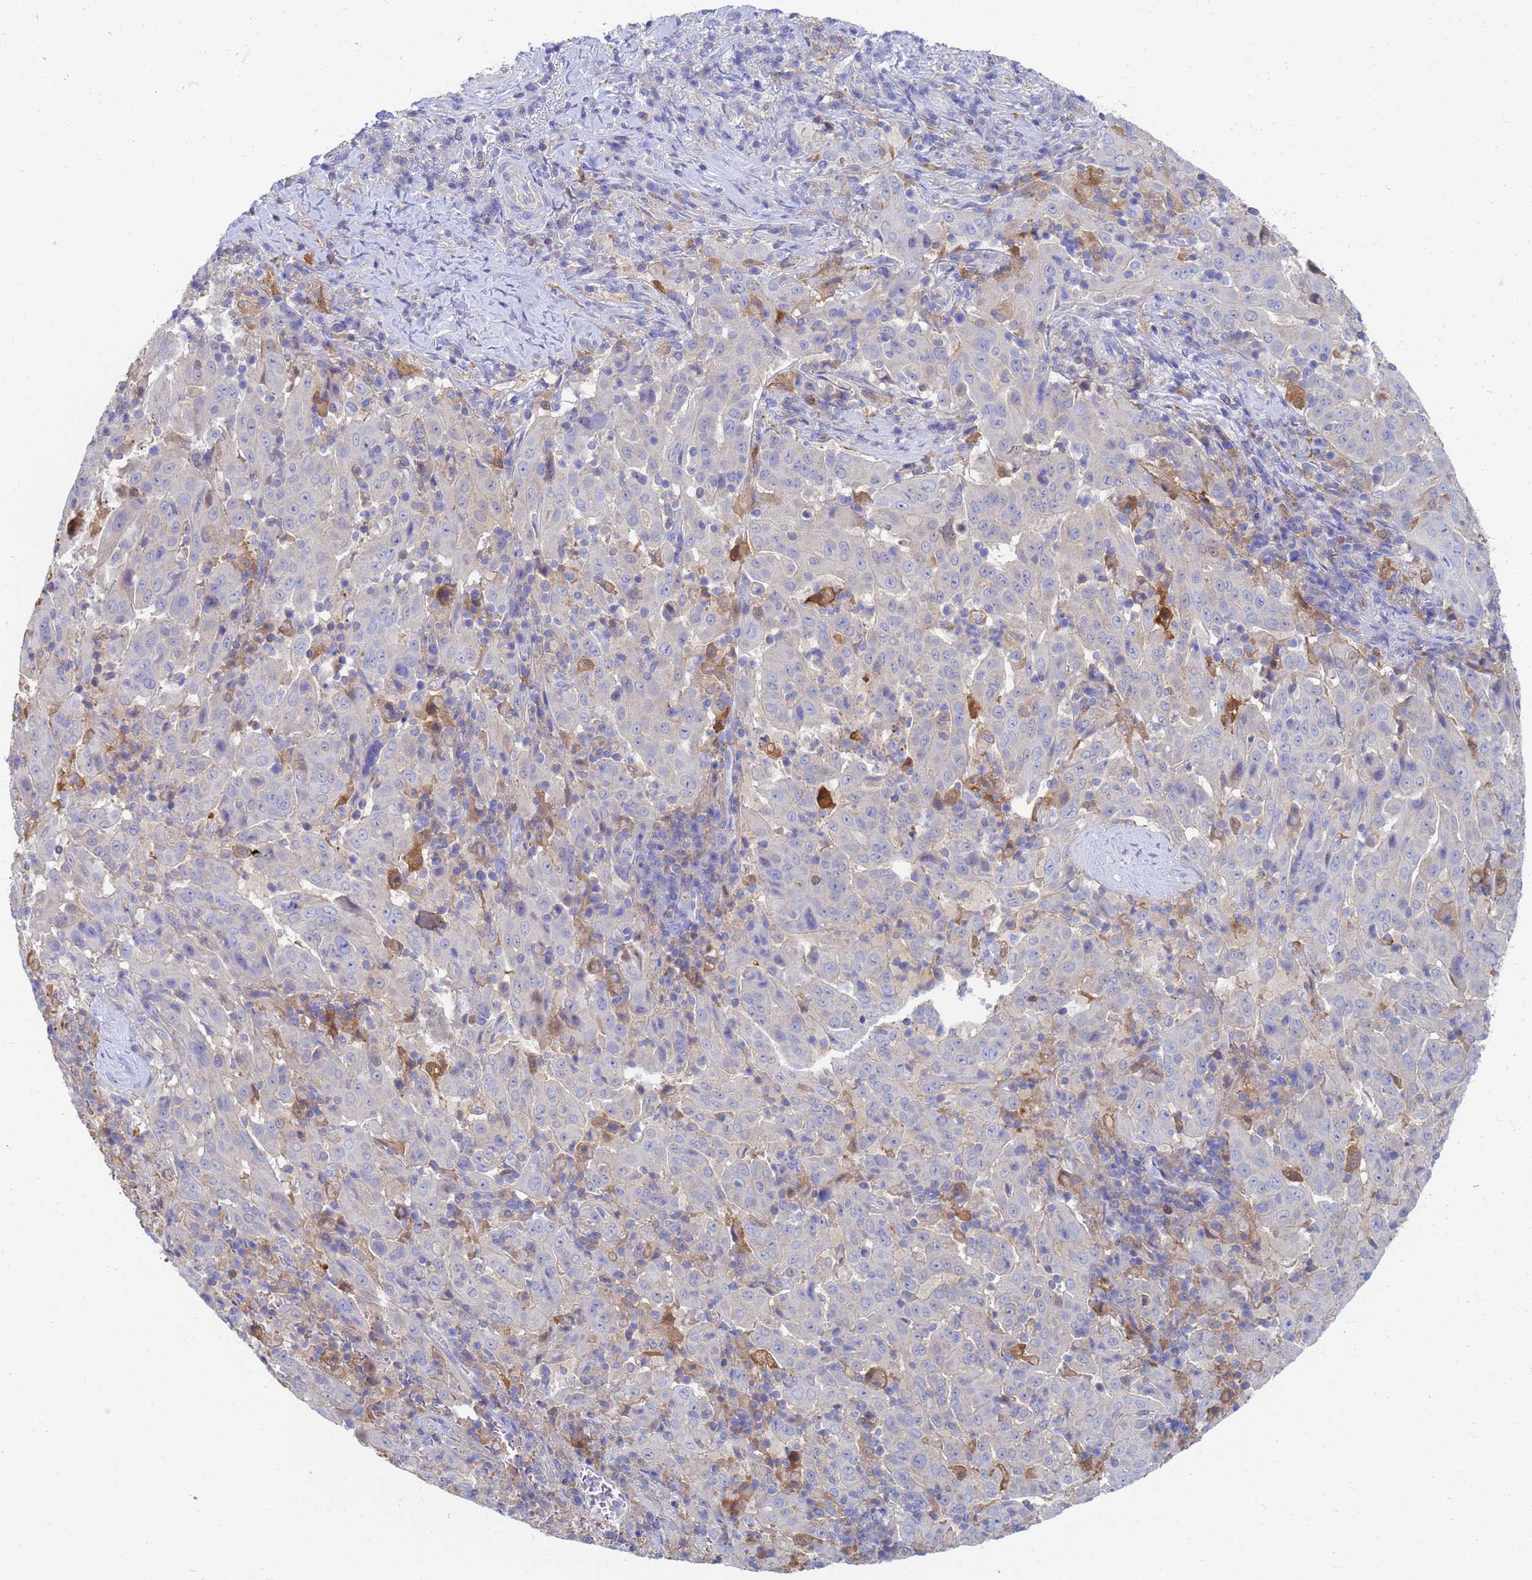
{"staining": {"intensity": "negative", "quantity": "none", "location": "none"}, "tissue": "pancreatic cancer", "cell_type": "Tumor cells", "image_type": "cancer", "snomed": [{"axis": "morphology", "description": "Adenocarcinoma, NOS"}, {"axis": "topography", "description": "Pancreas"}], "caption": "Tumor cells are negative for protein expression in human pancreatic cancer. Nuclei are stained in blue.", "gene": "GCHFR", "patient": {"sex": "male", "age": 63}}